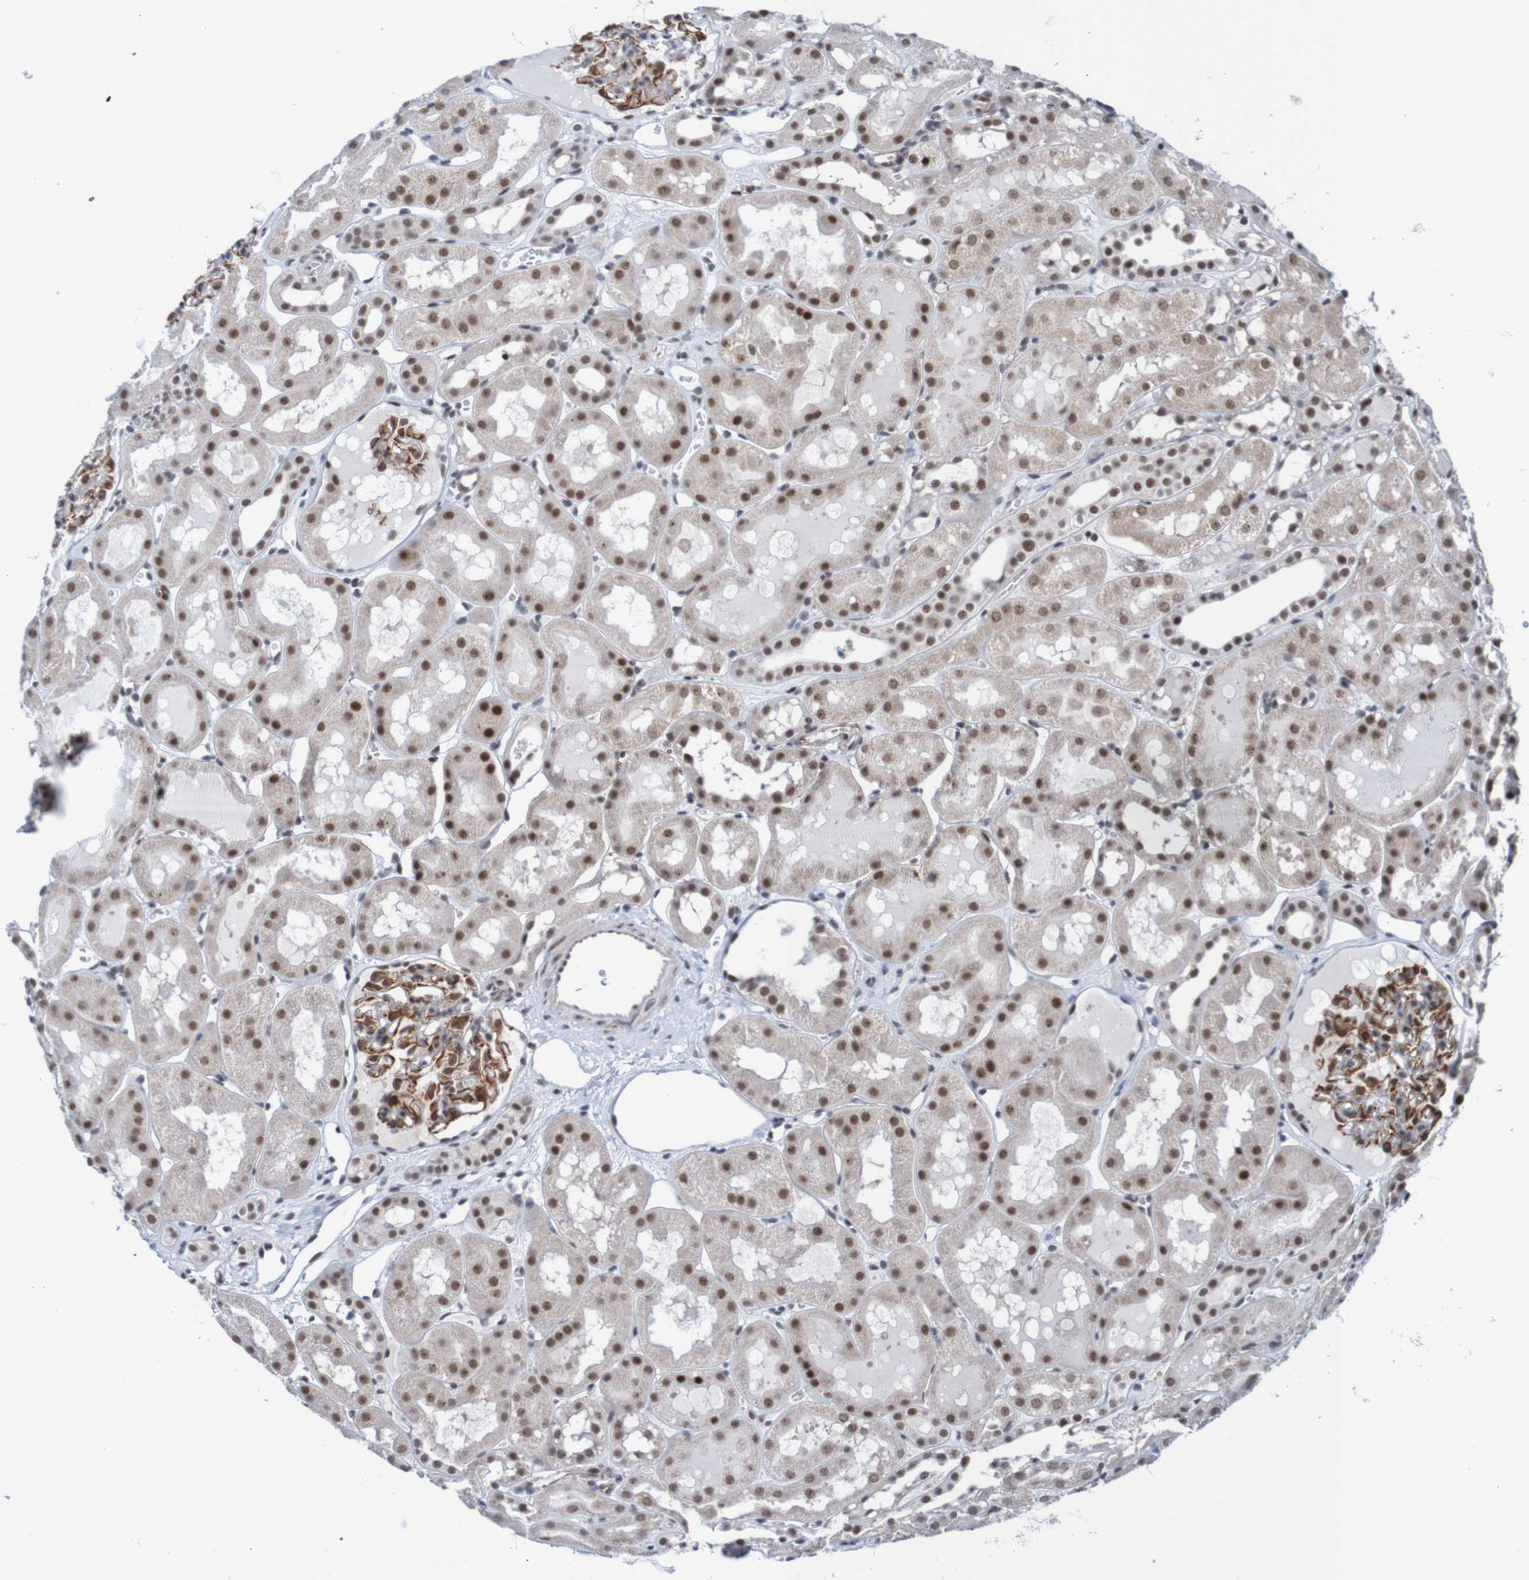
{"staining": {"intensity": "moderate", "quantity": "25%-75%", "location": "cytoplasmic/membranous,nuclear"}, "tissue": "kidney", "cell_type": "Cells in glomeruli", "image_type": "normal", "snomed": [{"axis": "morphology", "description": "Normal tissue, NOS"}, {"axis": "topography", "description": "Kidney"}, {"axis": "topography", "description": "Urinary bladder"}], "caption": "Human kidney stained with a brown dye reveals moderate cytoplasmic/membranous,nuclear positive expression in about 25%-75% of cells in glomeruli.", "gene": "CDC5L", "patient": {"sex": "male", "age": 16}}